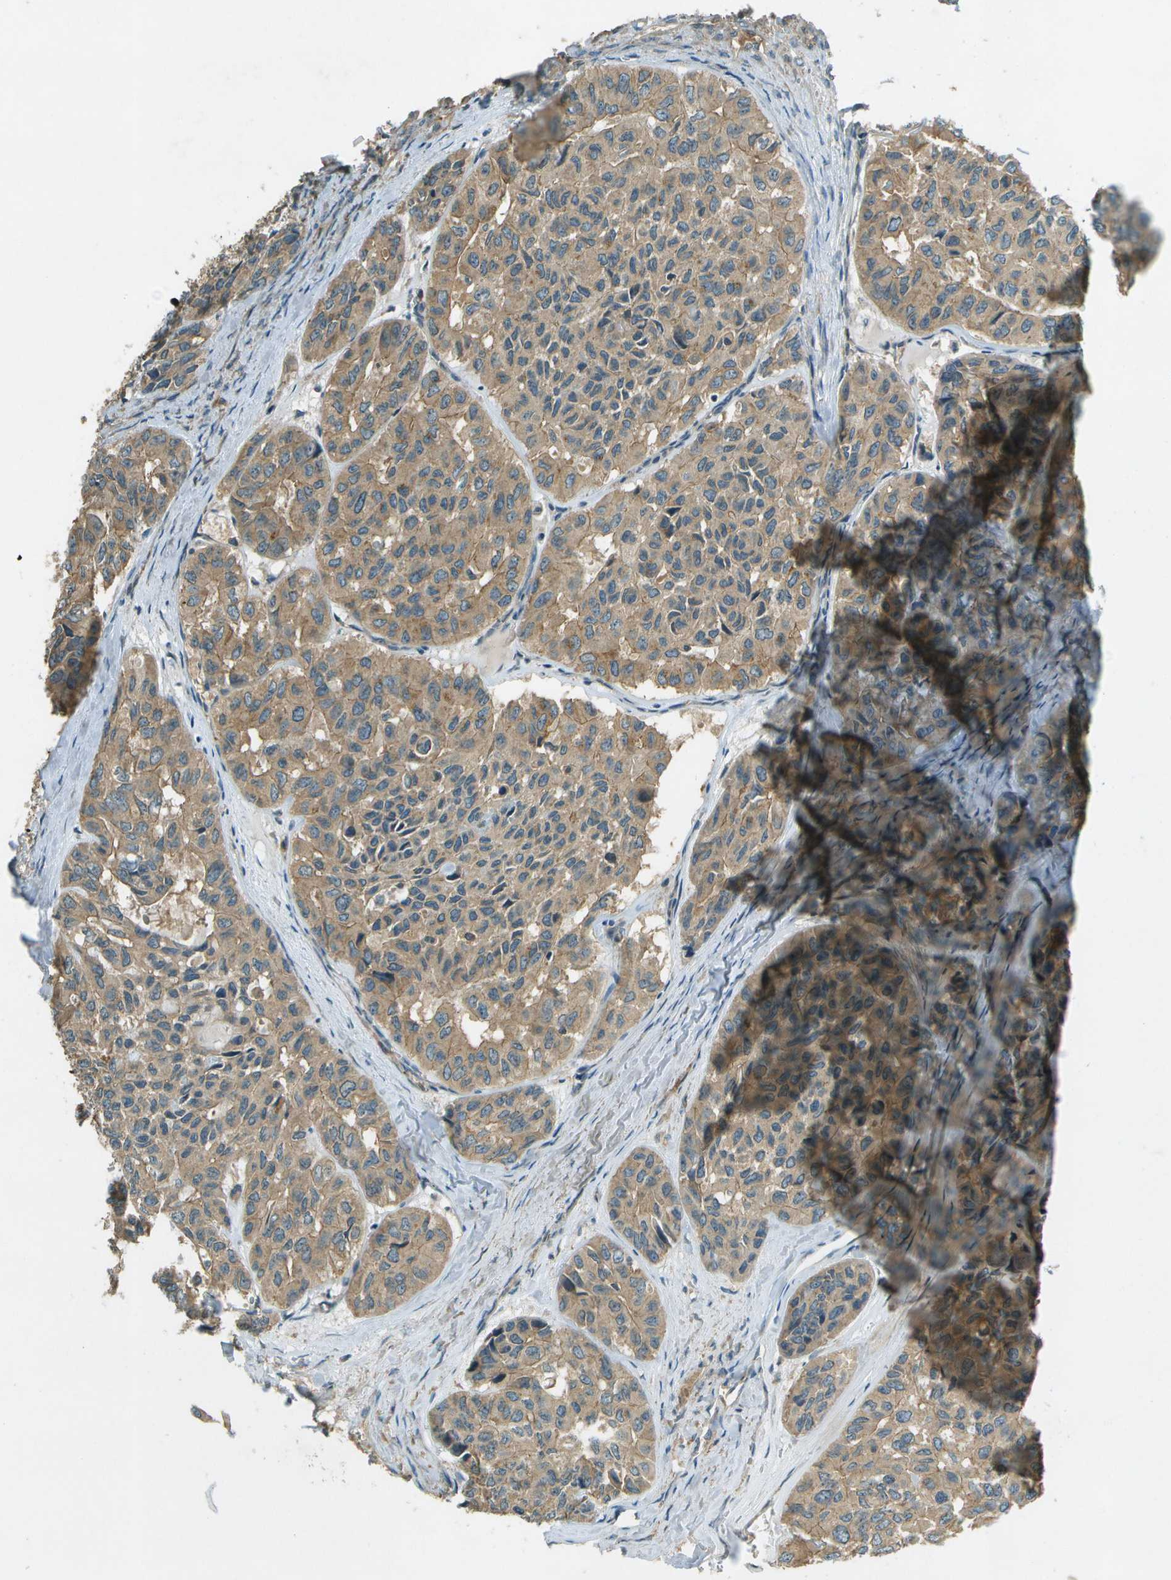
{"staining": {"intensity": "weak", "quantity": ">75%", "location": "cytoplasmic/membranous"}, "tissue": "head and neck cancer", "cell_type": "Tumor cells", "image_type": "cancer", "snomed": [{"axis": "morphology", "description": "Adenocarcinoma, NOS"}, {"axis": "topography", "description": "Salivary gland, NOS"}, {"axis": "topography", "description": "Head-Neck"}], "caption": "Weak cytoplasmic/membranous expression is identified in approximately >75% of tumor cells in head and neck cancer (adenocarcinoma).", "gene": "NUDT4", "patient": {"sex": "female", "age": 76}}